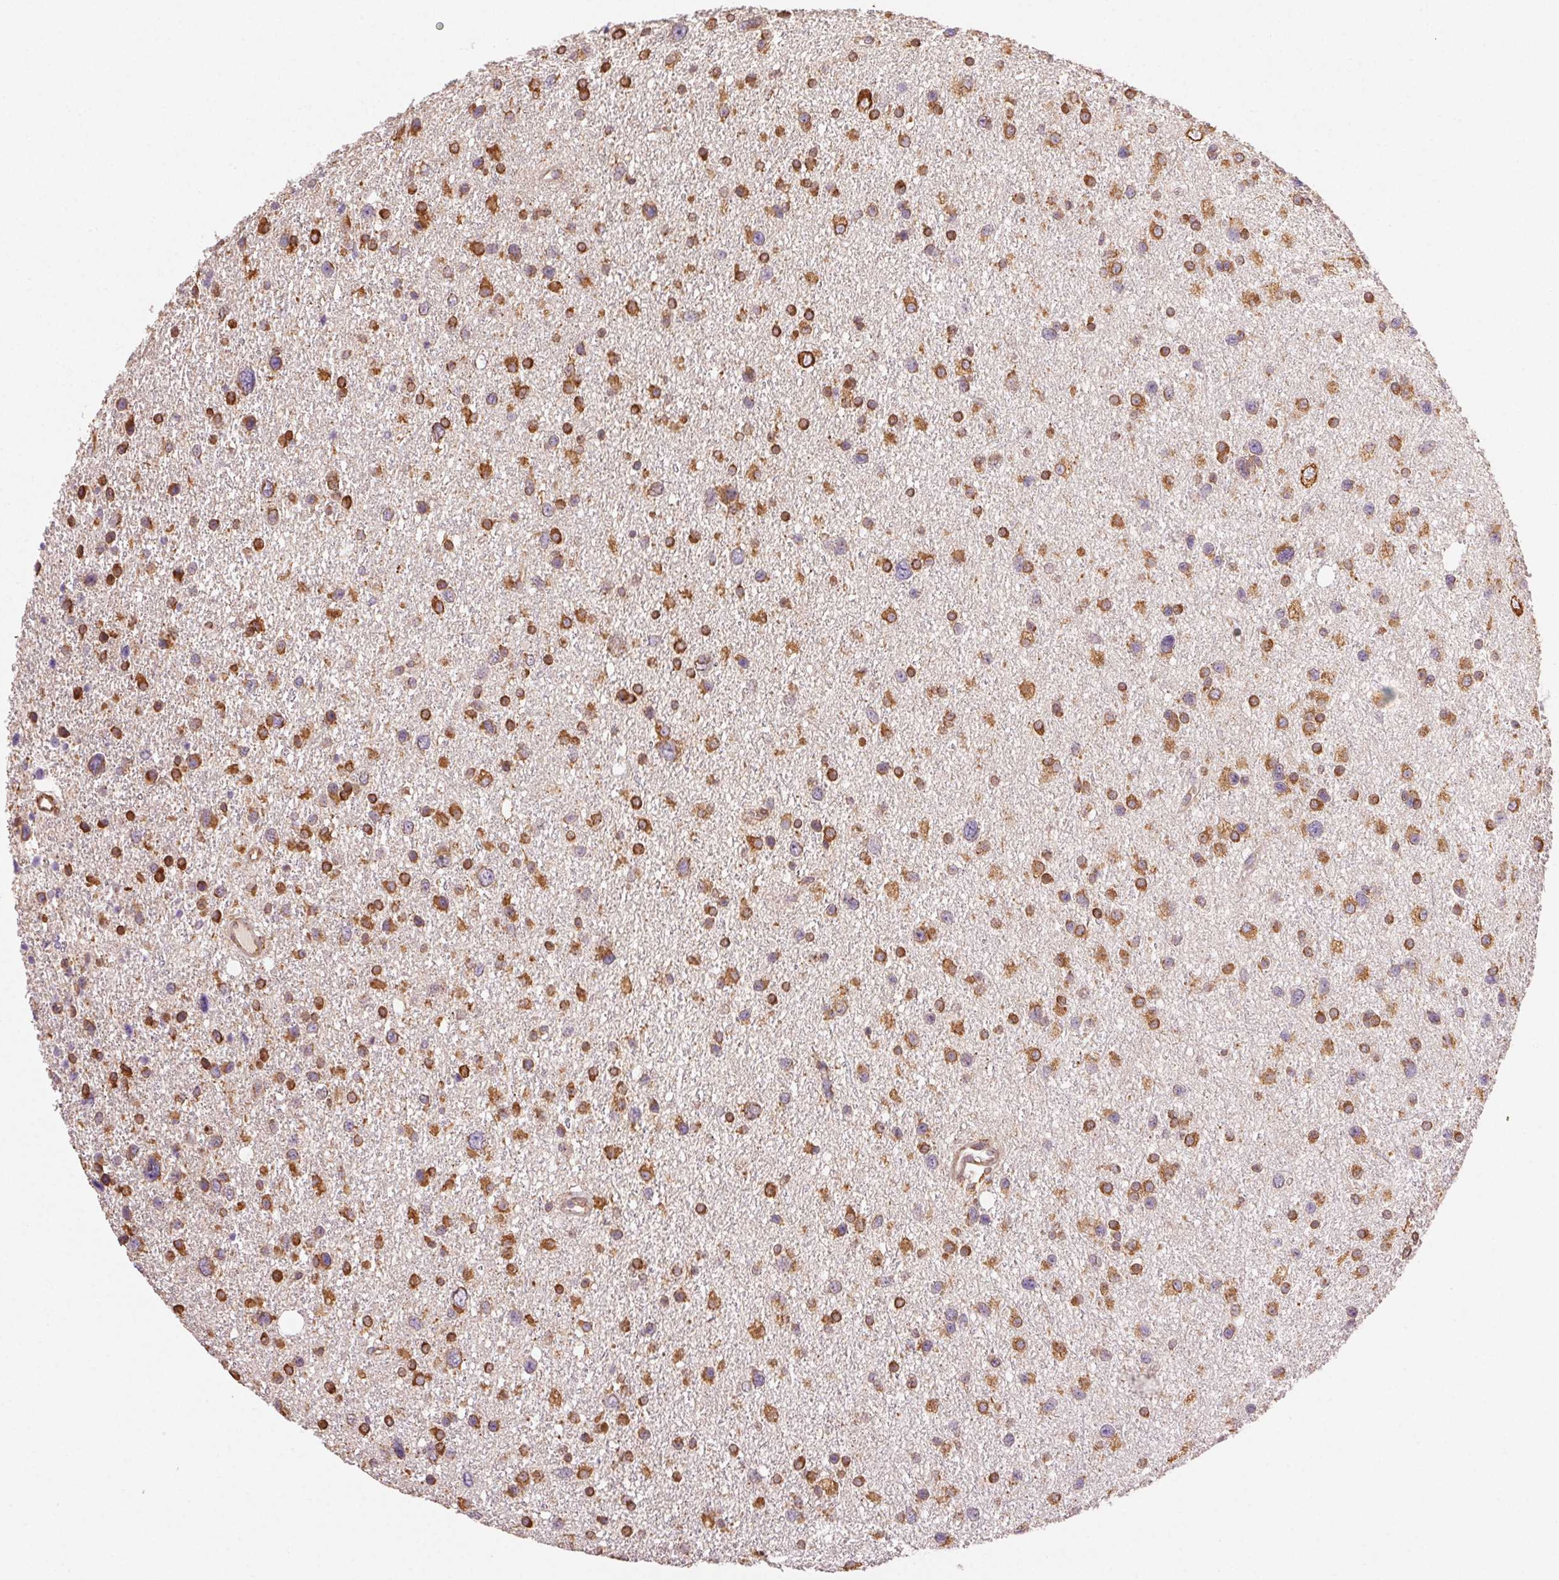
{"staining": {"intensity": "strong", "quantity": ">75%", "location": "cytoplasmic/membranous"}, "tissue": "glioma", "cell_type": "Tumor cells", "image_type": "cancer", "snomed": [{"axis": "morphology", "description": "Glioma, malignant, Low grade"}, {"axis": "topography", "description": "Brain"}], "caption": "Immunohistochemistry (IHC) histopathology image of neoplastic tissue: glioma stained using immunohistochemistry (IHC) displays high levels of strong protein expression localized specifically in the cytoplasmic/membranous of tumor cells, appearing as a cytoplasmic/membranous brown color.", "gene": "ENTREP1", "patient": {"sex": "female", "age": 55}}